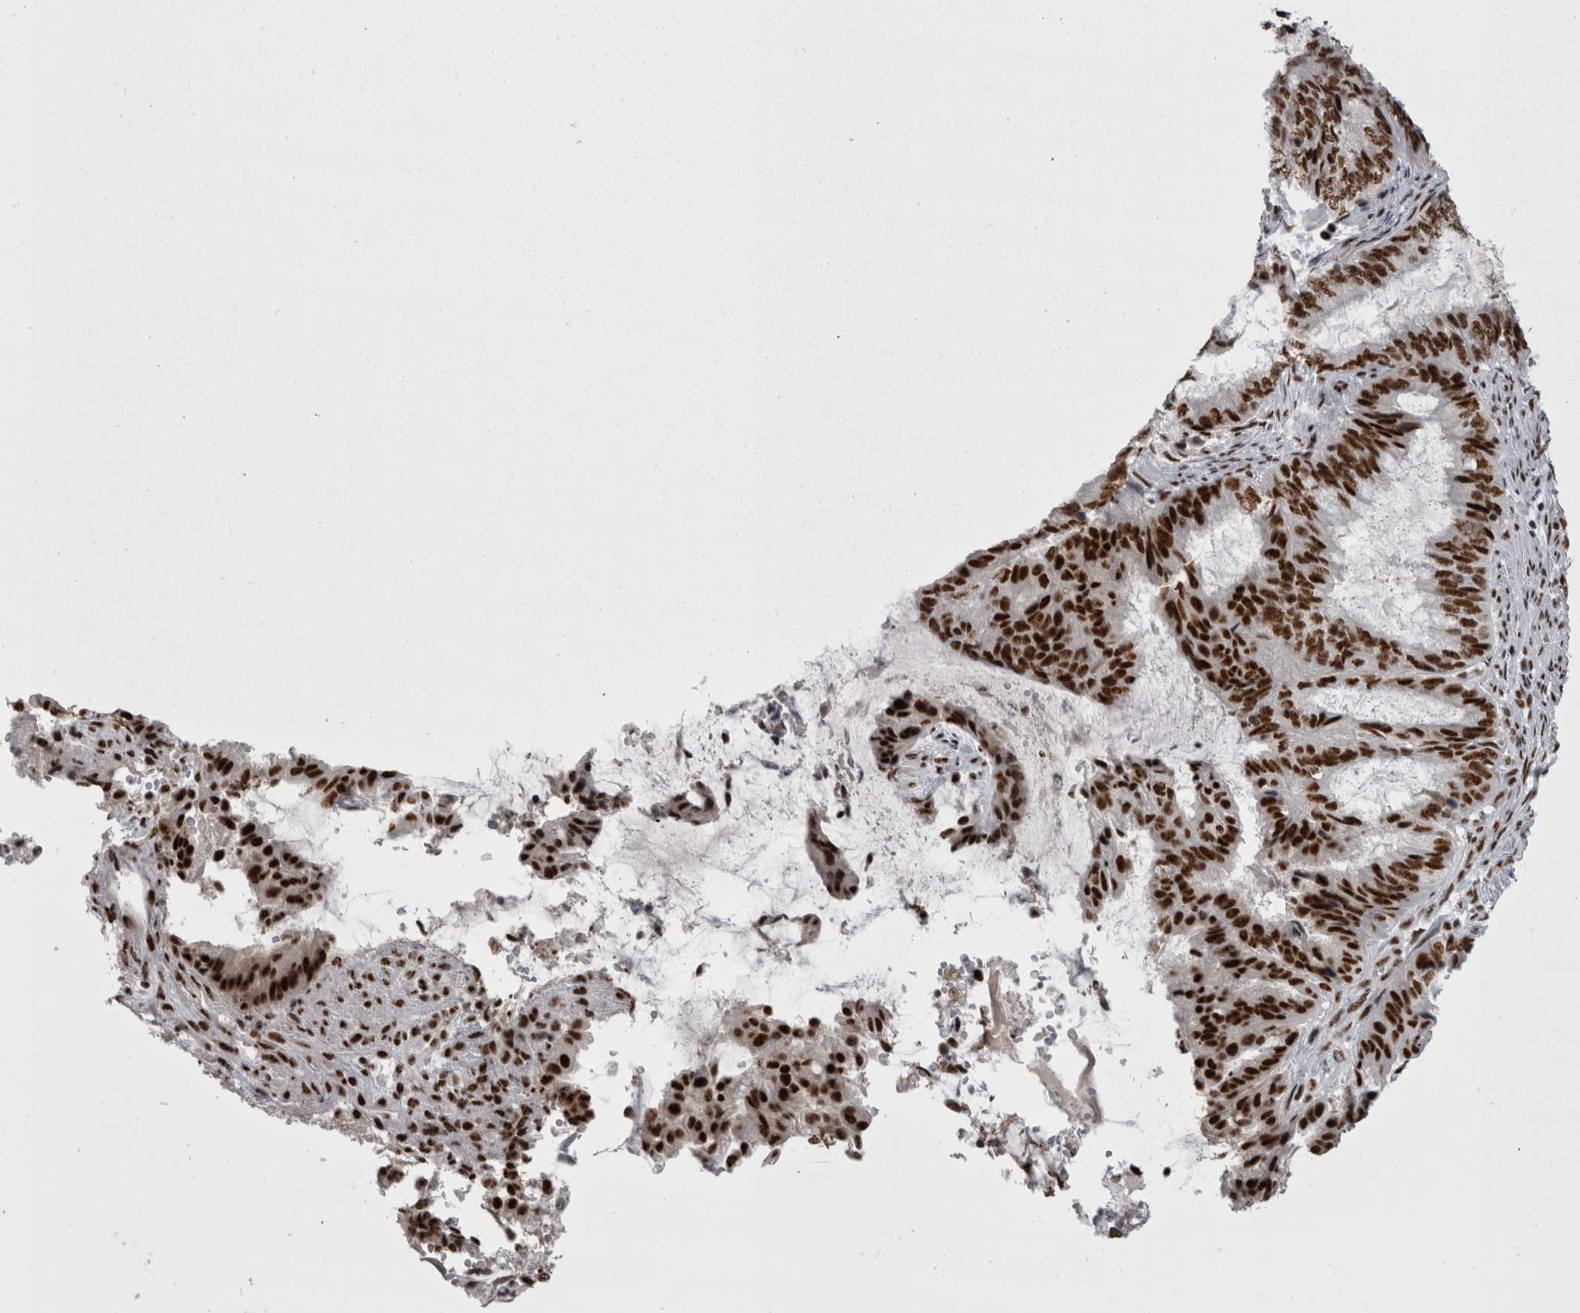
{"staining": {"intensity": "strong", "quantity": ">75%", "location": "nuclear"}, "tissue": "endometrial cancer", "cell_type": "Tumor cells", "image_type": "cancer", "snomed": [{"axis": "morphology", "description": "Adenocarcinoma, NOS"}, {"axis": "topography", "description": "Endometrium"}], "caption": "Protein analysis of endometrial adenocarcinoma tissue reveals strong nuclear positivity in about >75% of tumor cells.", "gene": "SNRNP40", "patient": {"sex": "female", "age": 49}}